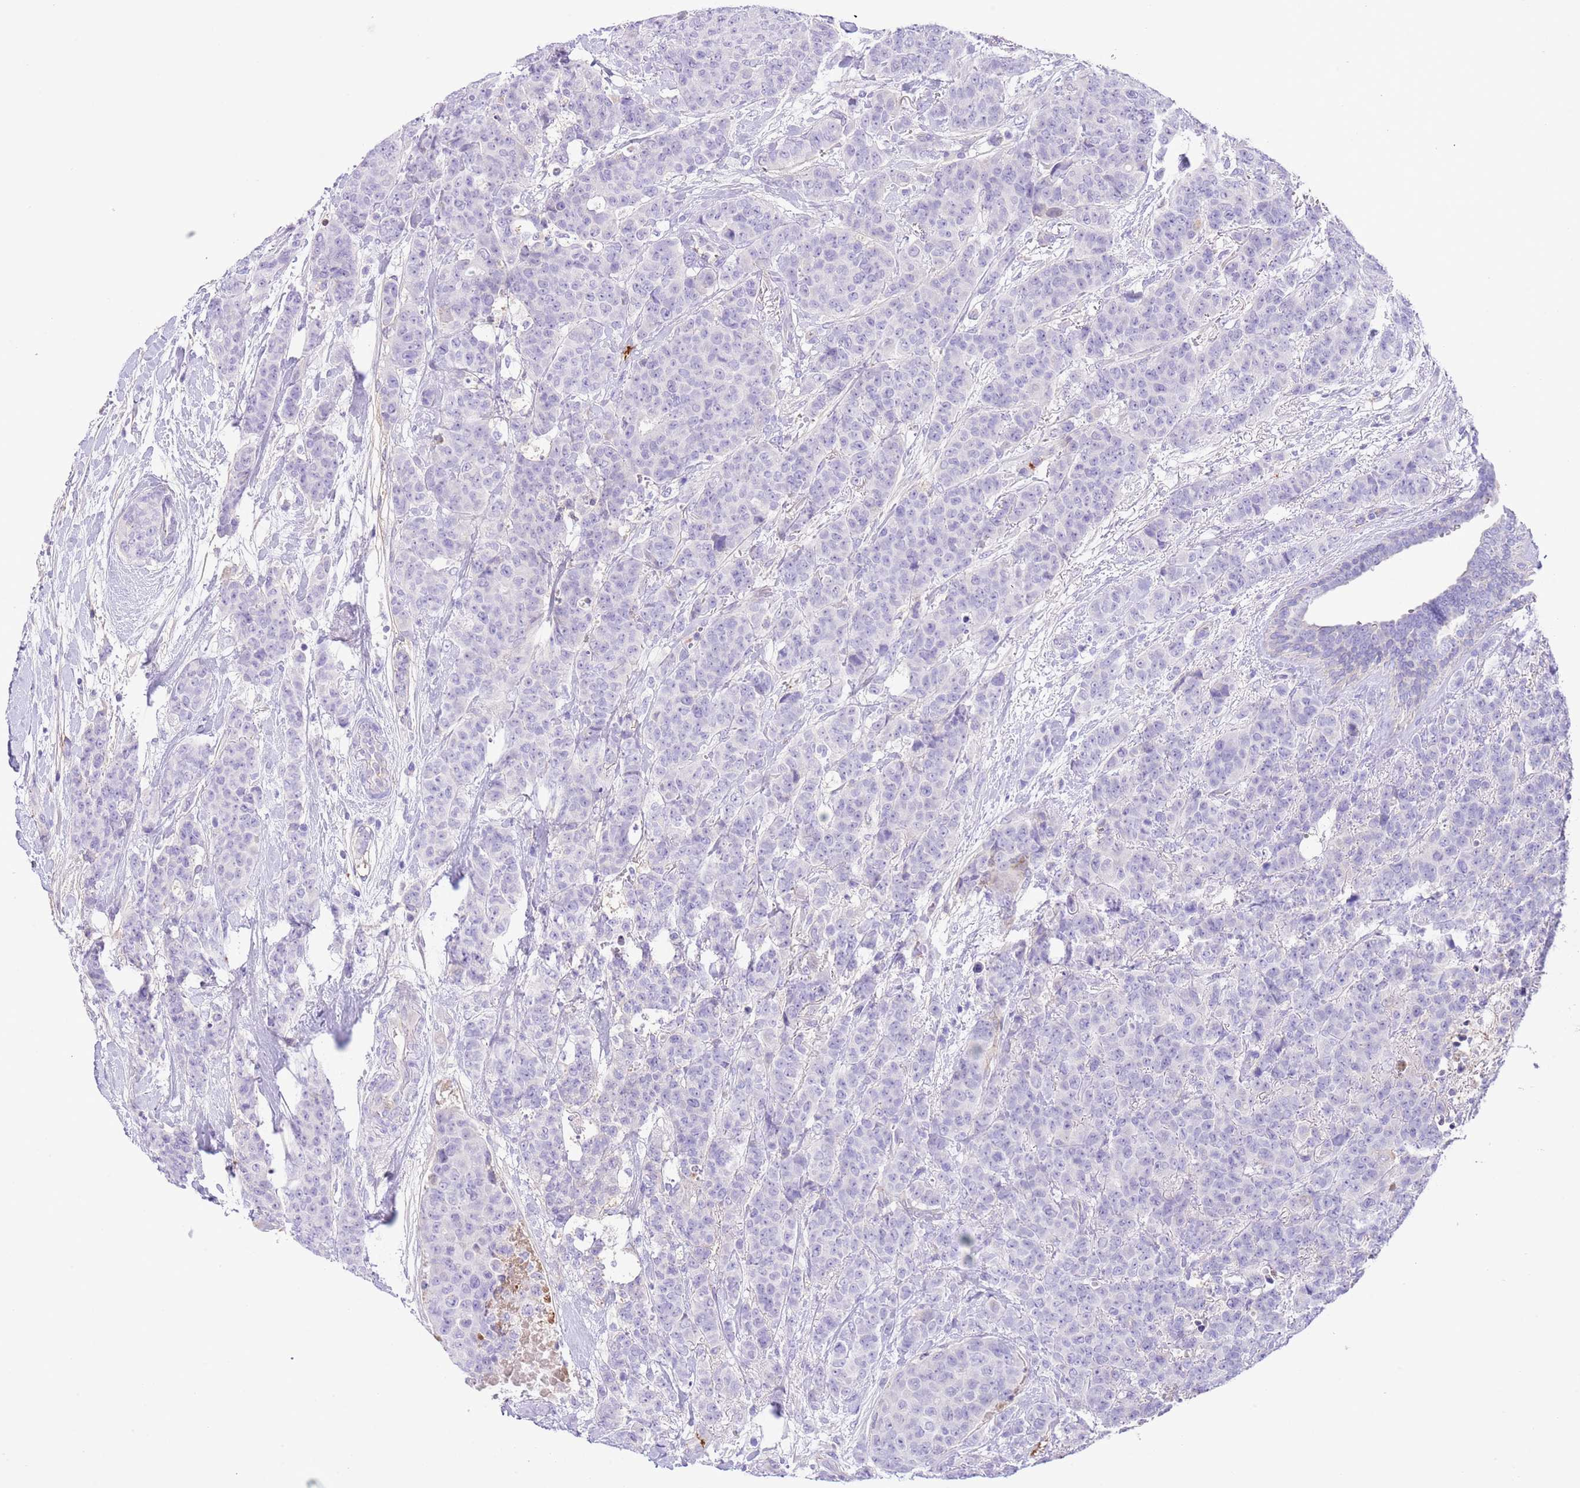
{"staining": {"intensity": "negative", "quantity": "none", "location": "none"}, "tissue": "breast cancer", "cell_type": "Tumor cells", "image_type": "cancer", "snomed": [{"axis": "morphology", "description": "Duct carcinoma"}, {"axis": "topography", "description": "Breast"}], "caption": "An immunohistochemistry (IHC) photomicrograph of invasive ductal carcinoma (breast) is shown. There is no staining in tumor cells of invasive ductal carcinoma (breast).", "gene": "IGF1", "patient": {"sex": "female", "age": 40}}